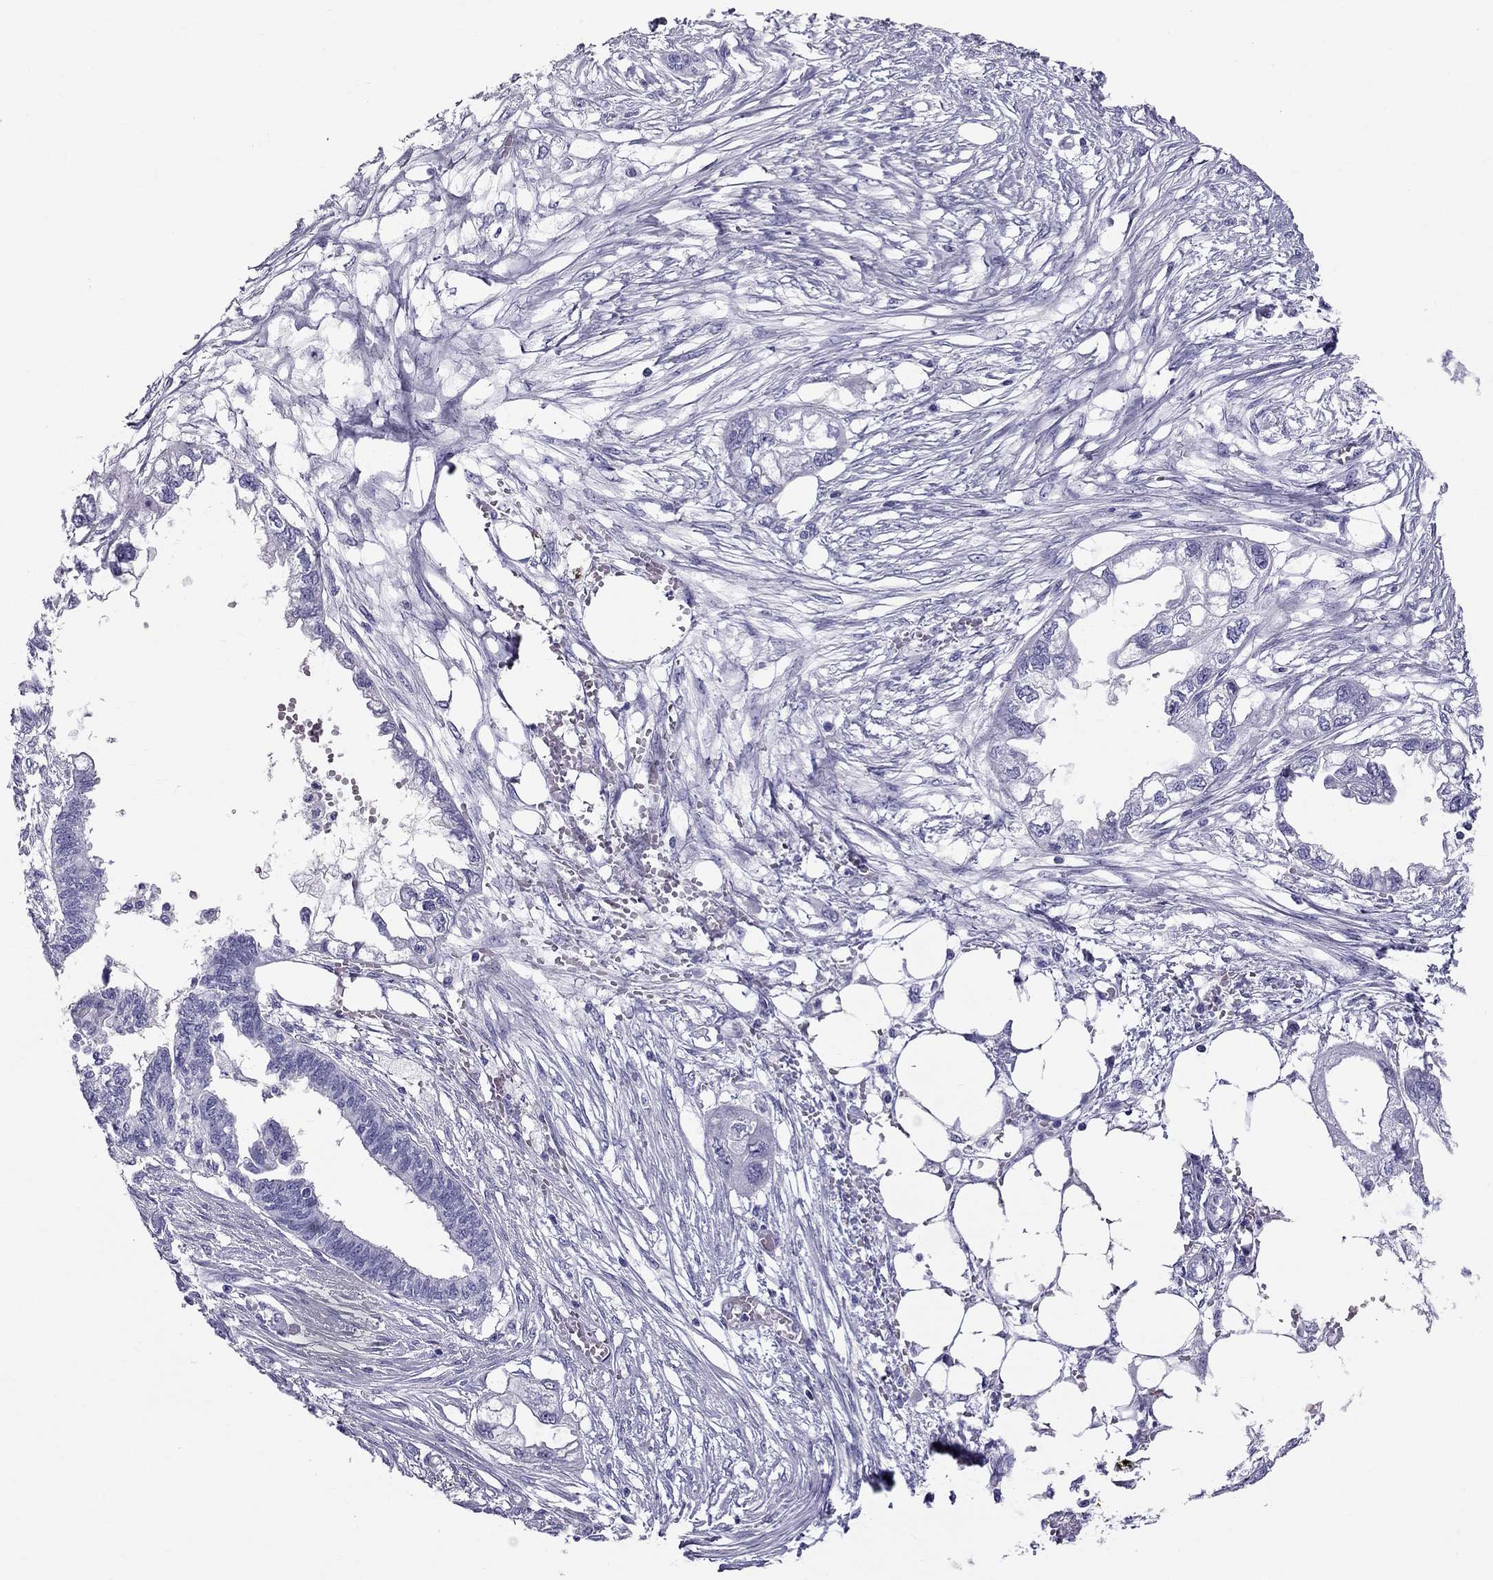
{"staining": {"intensity": "negative", "quantity": "none", "location": "none"}, "tissue": "endometrial cancer", "cell_type": "Tumor cells", "image_type": "cancer", "snomed": [{"axis": "morphology", "description": "Adenocarcinoma, NOS"}, {"axis": "morphology", "description": "Adenocarcinoma, metastatic, NOS"}, {"axis": "topography", "description": "Adipose tissue"}, {"axis": "topography", "description": "Endometrium"}], "caption": "Endometrial cancer stained for a protein using immunohistochemistry displays no expression tumor cells.", "gene": "SCART1", "patient": {"sex": "female", "age": 67}}